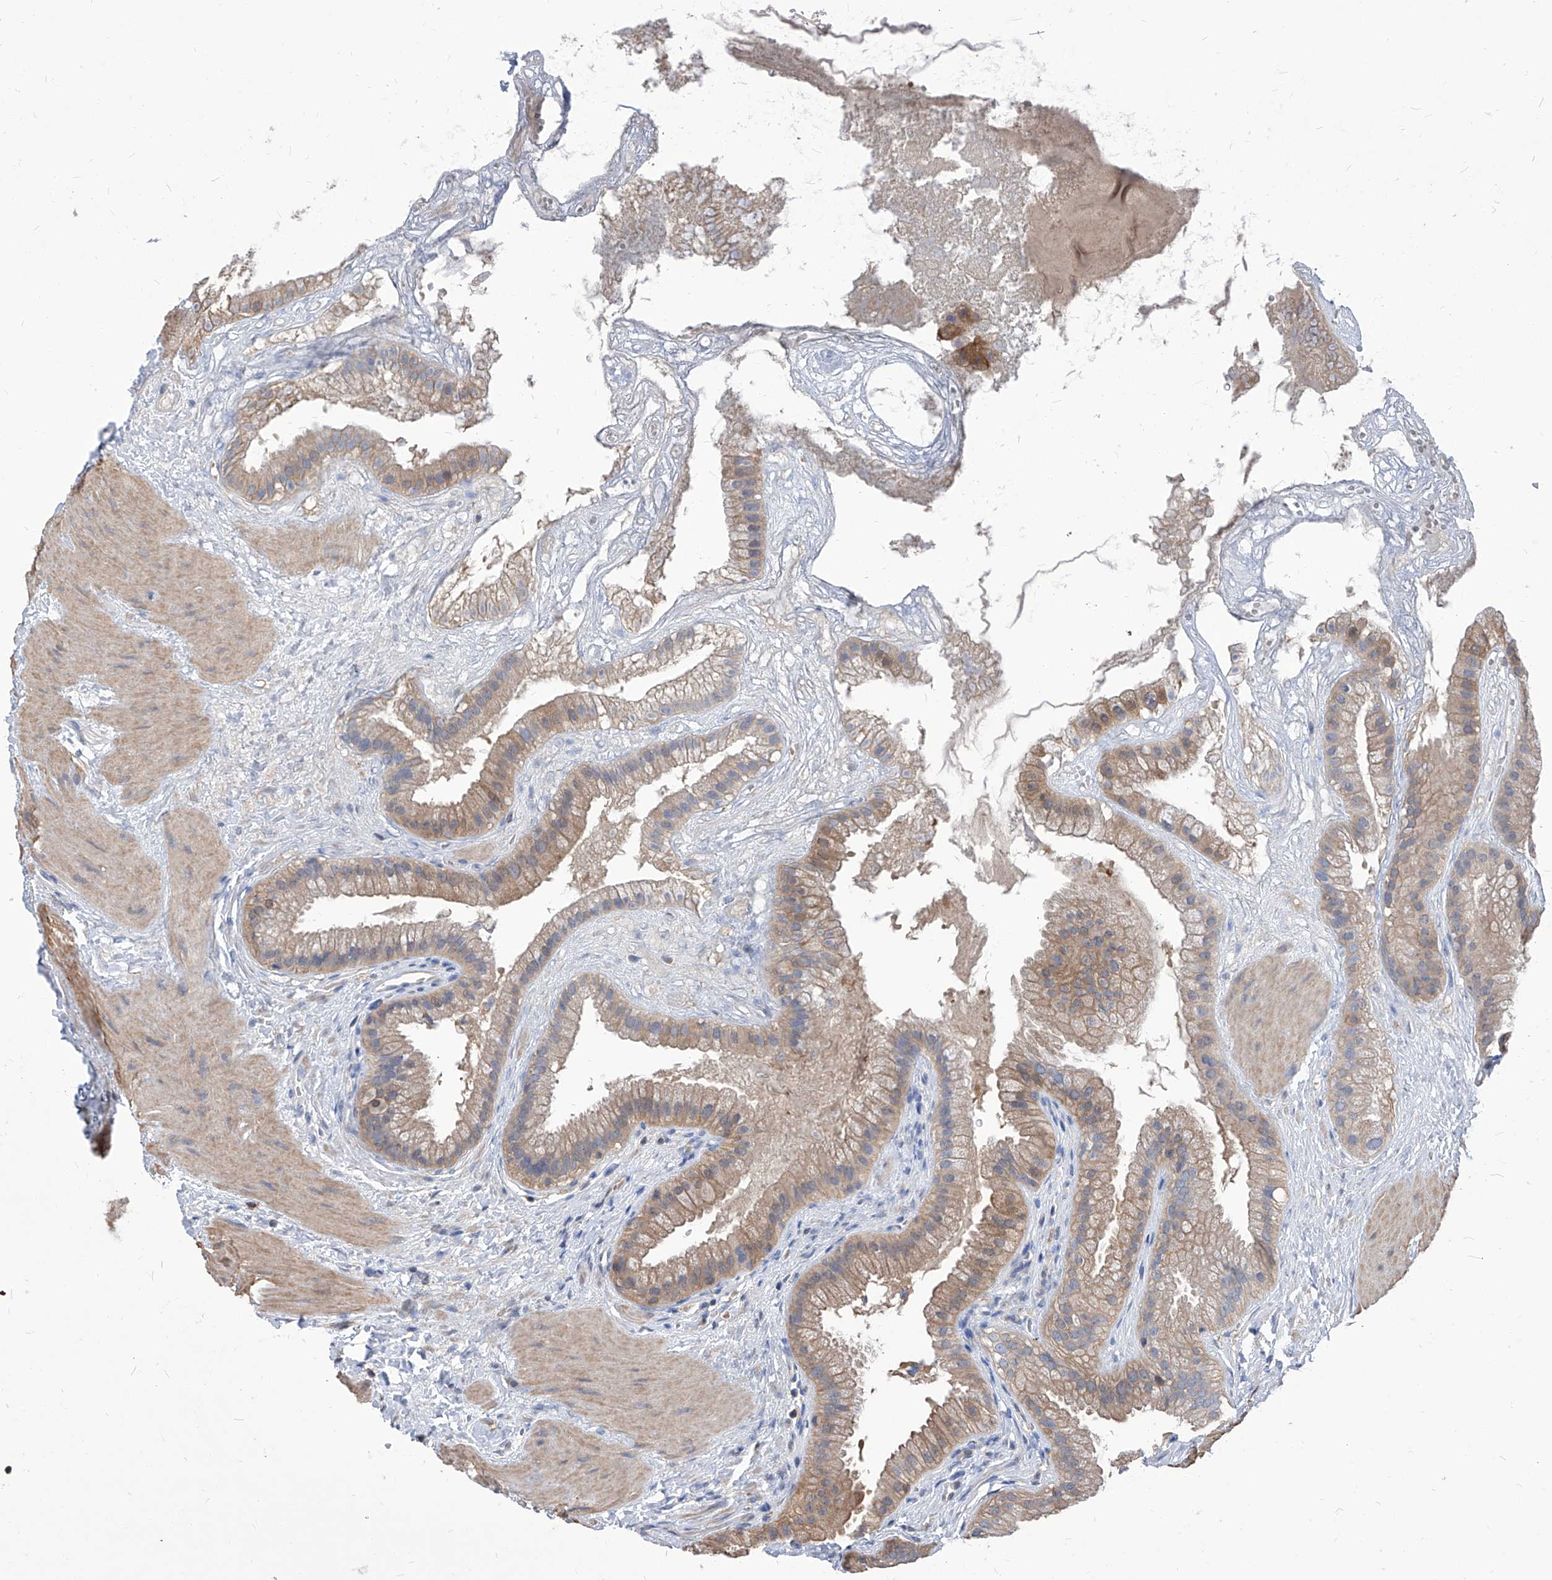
{"staining": {"intensity": "moderate", "quantity": "25%-75%", "location": "cytoplasmic/membranous"}, "tissue": "gallbladder", "cell_type": "Glandular cells", "image_type": "normal", "snomed": [{"axis": "morphology", "description": "Normal tissue, NOS"}, {"axis": "topography", "description": "Gallbladder"}], "caption": "Gallbladder stained with a protein marker displays moderate staining in glandular cells.", "gene": "ABRACL", "patient": {"sex": "male", "age": 55}}